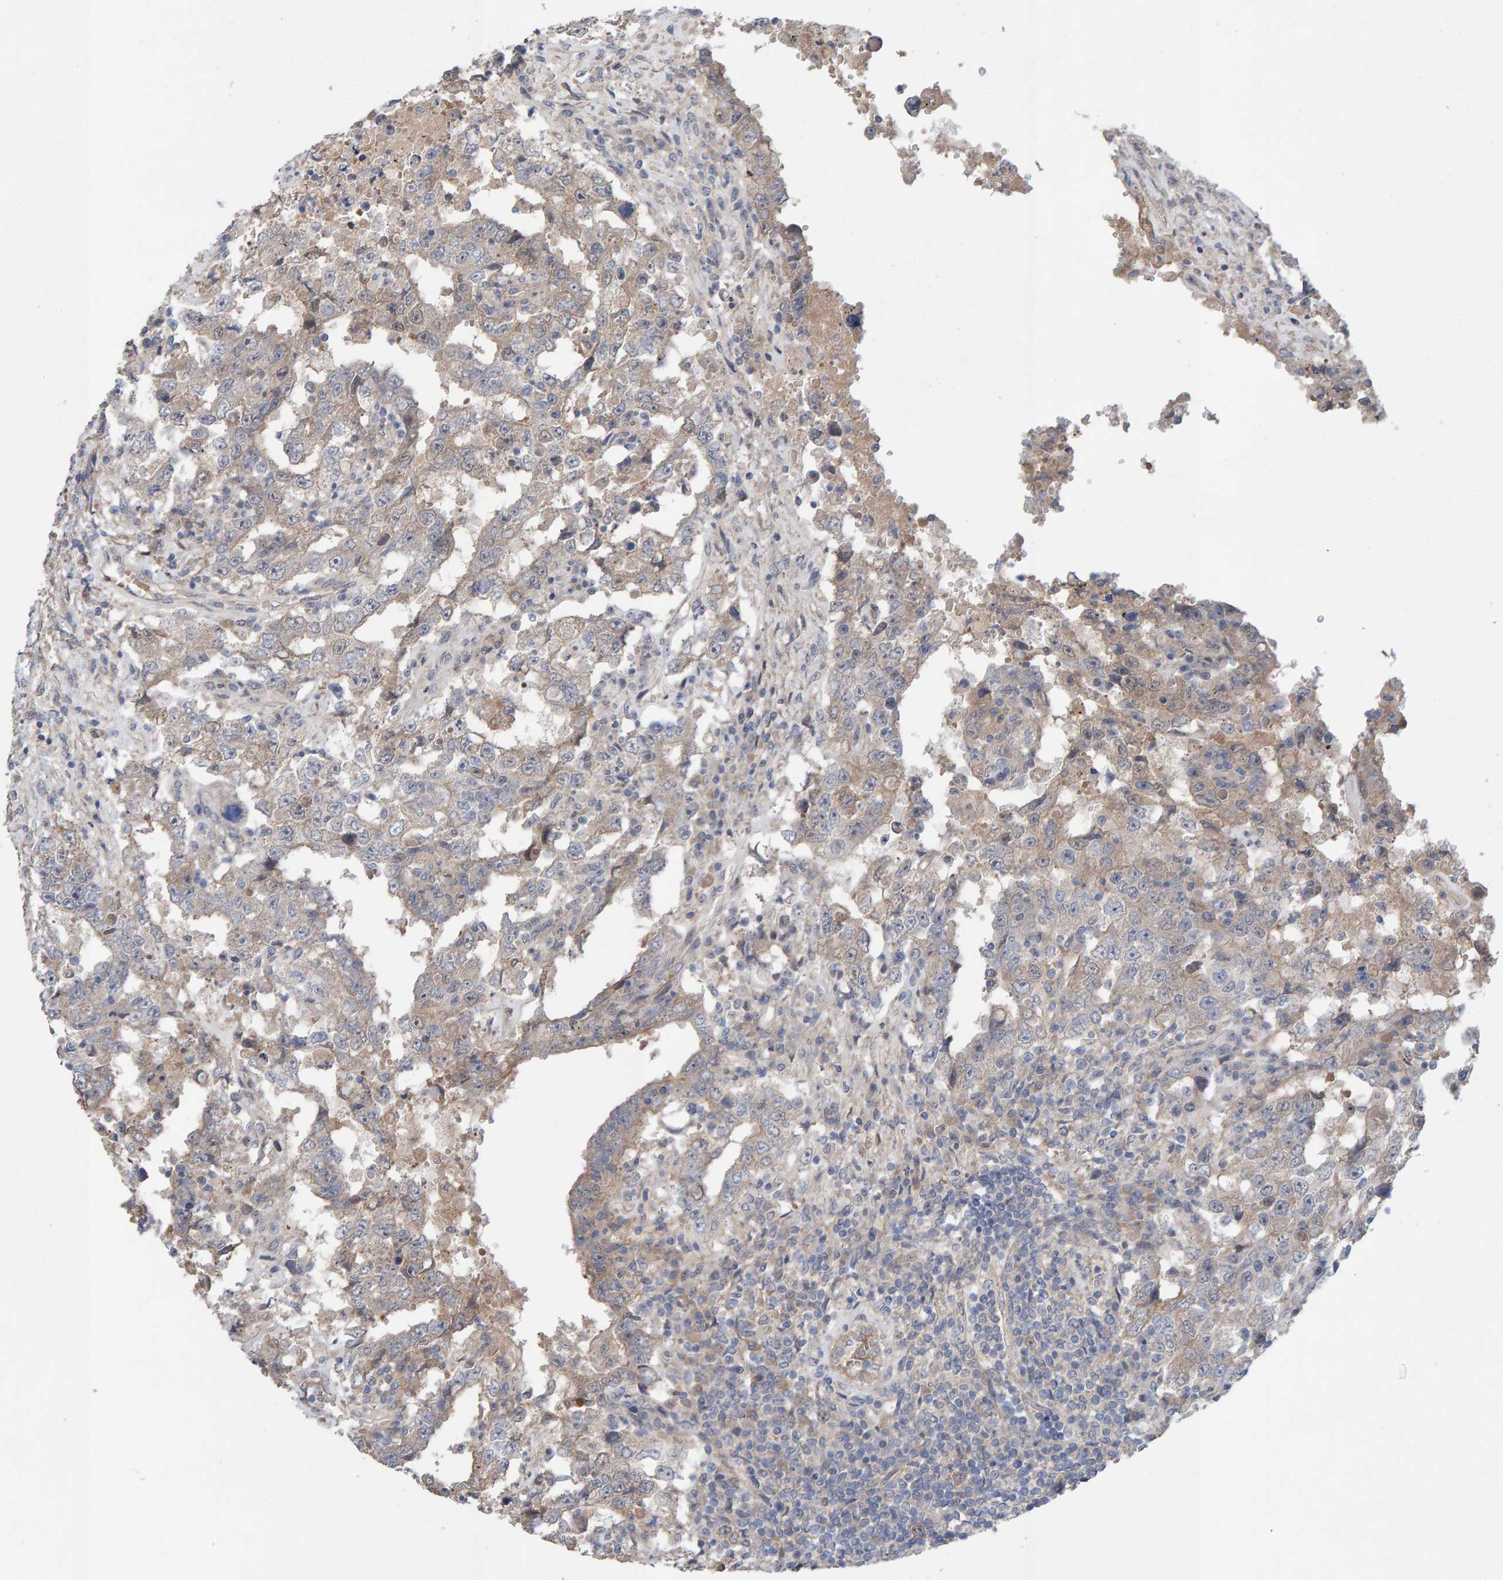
{"staining": {"intensity": "weak", "quantity": "25%-75%", "location": "cytoplasmic/membranous"}, "tissue": "testis cancer", "cell_type": "Tumor cells", "image_type": "cancer", "snomed": [{"axis": "morphology", "description": "Carcinoma, Embryonal, NOS"}, {"axis": "topography", "description": "Testis"}], "caption": "The immunohistochemical stain highlights weak cytoplasmic/membranous expression in tumor cells of embryonal carcinoma (testis) tissue.", "gene": "LRSAM1", "patient": {"sex": "male", "age": 26}}